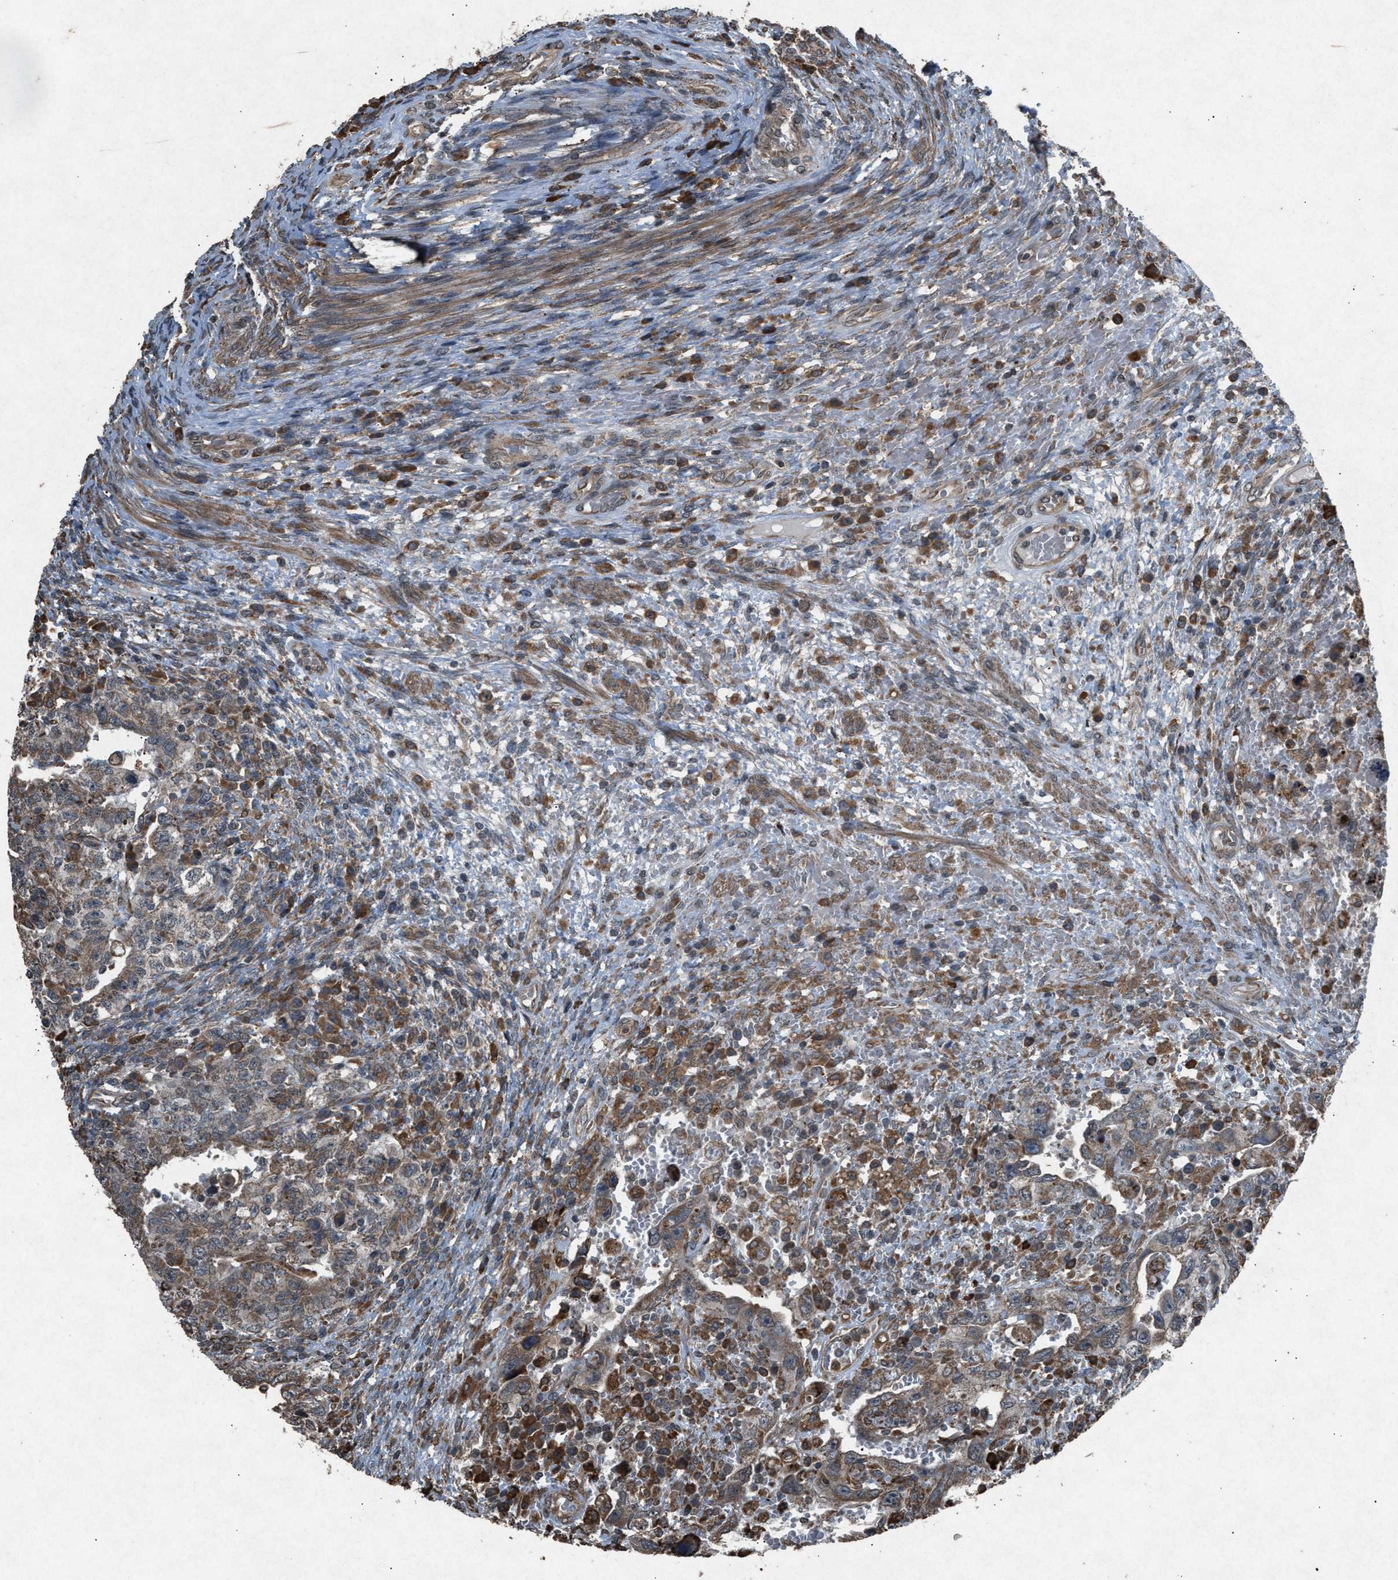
{"staining": {"intensity": "moderate", "quantity": ">75%", "location": "cytoplasmic/membranous"}, "tissue": "testis cancer", "cell_type": "Tumor cells", "image_type": "cancer", "snomed": [{"axis": "morphology", "description": "Carcinoma, Embryonal, NOS"}, {"axis": "topography", "description": "Testis"}], "caption": "A brown stain shows moderate cytoplasmic/membranous staining of a protein in human testis cancer tumor cells. The protein of interest is stained brown, and the nuclei are stained in blue (DAB IHC with brightfield microscopy, high magnification).", "gene": "CALR", "patient": {"sex": "male", "age": 26}}